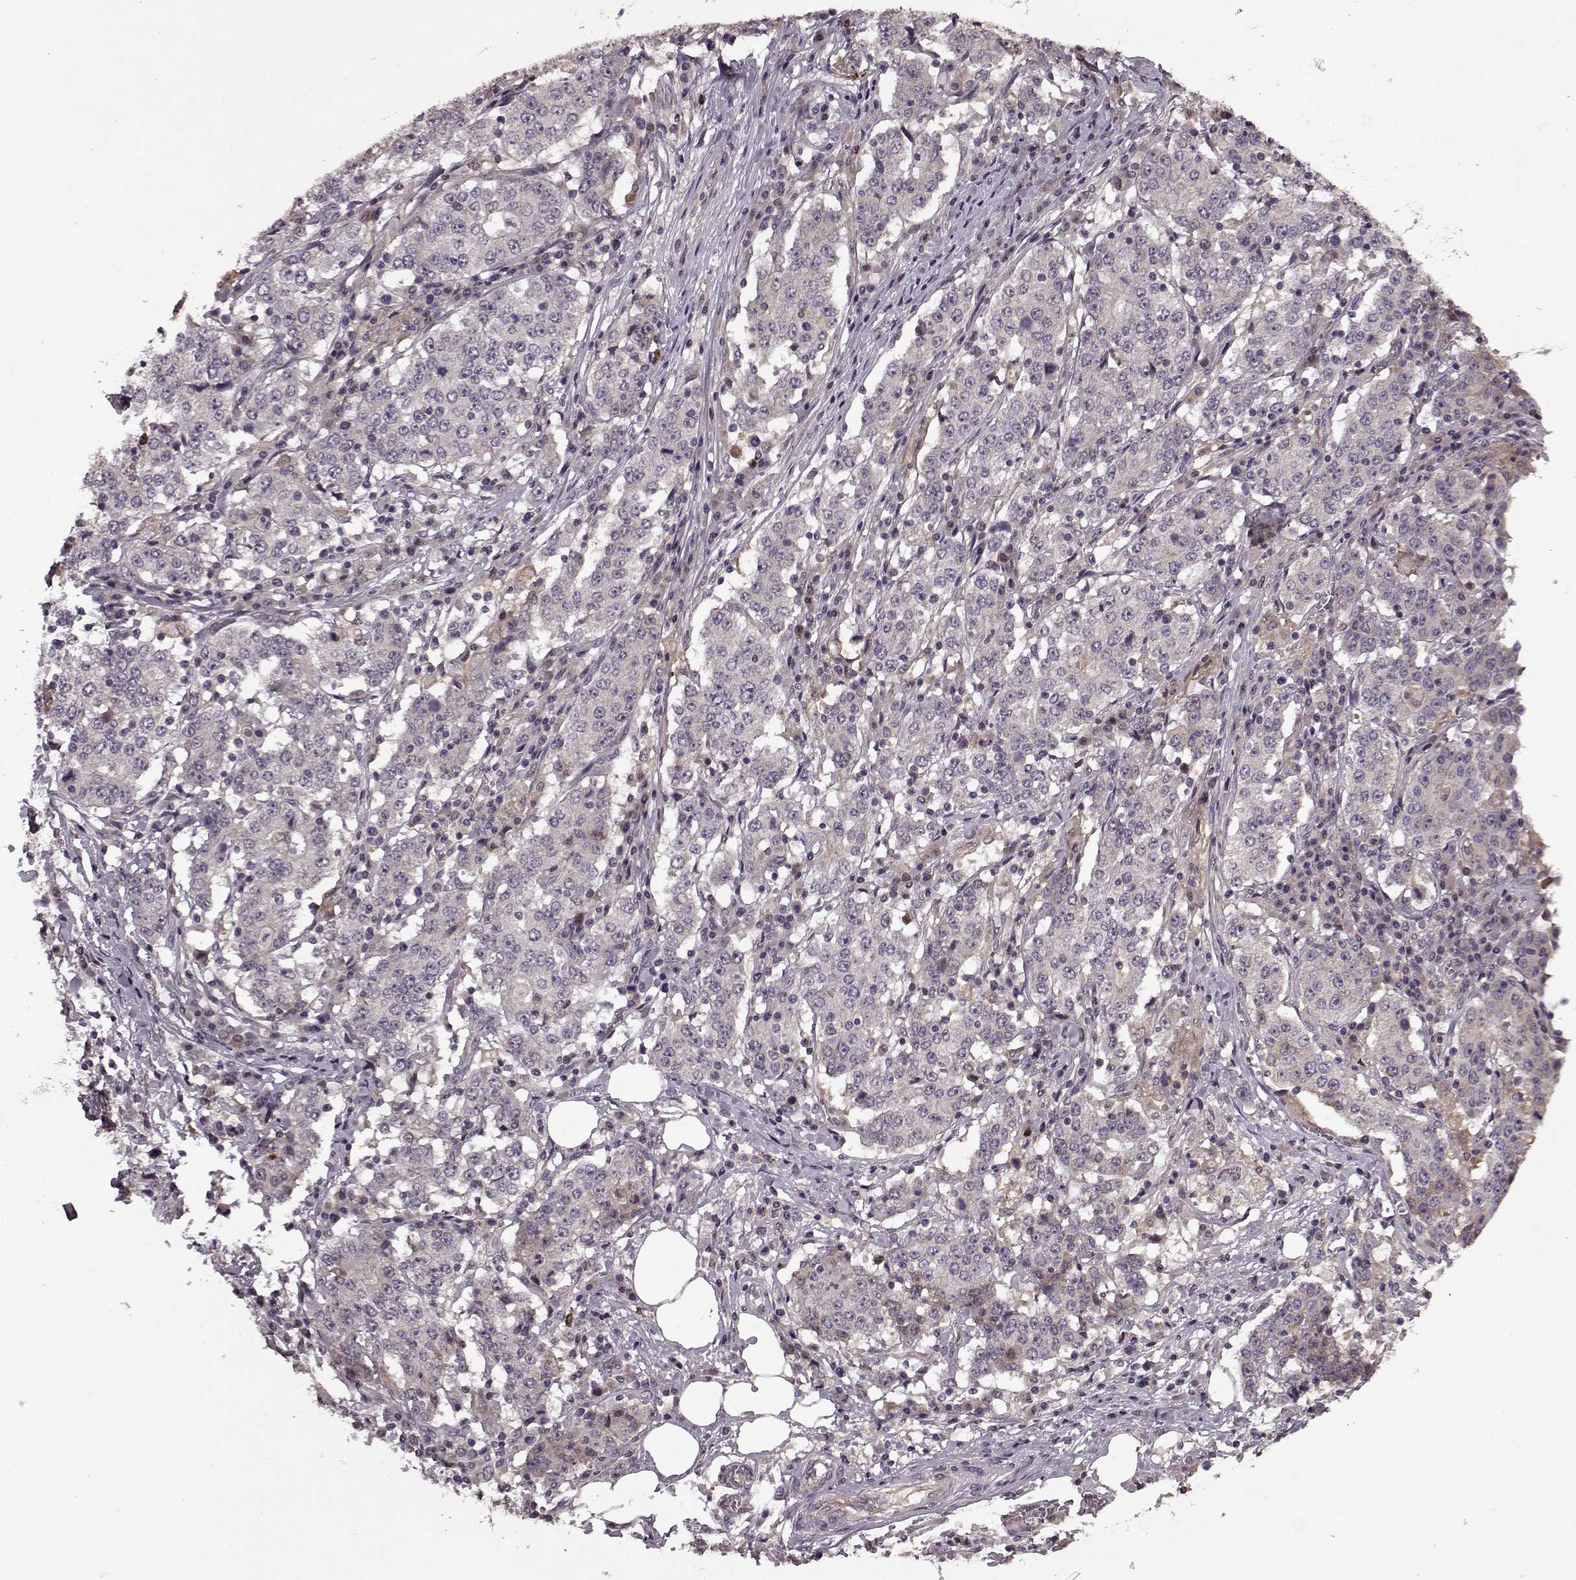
{"staining": {"intensity": "negative", "quantity": "none", "location": "none"}, "tissue": "stomach cancer", "cell_type": "Tumor cells", "image_type": "cancer", "snomed": [{"axis": "morphology", "description": "Adenocarcinoma, NOS"}, {"axis": "topography", "description": "Stomach"}], "caption": "Human stomach cancer (adenocarcinoma) stained for a protein using immunohistochemistry exhibits no positivity in tumor cells.", "gene": "MAIP1", "patient": {"sex": "male", "age": 59}}